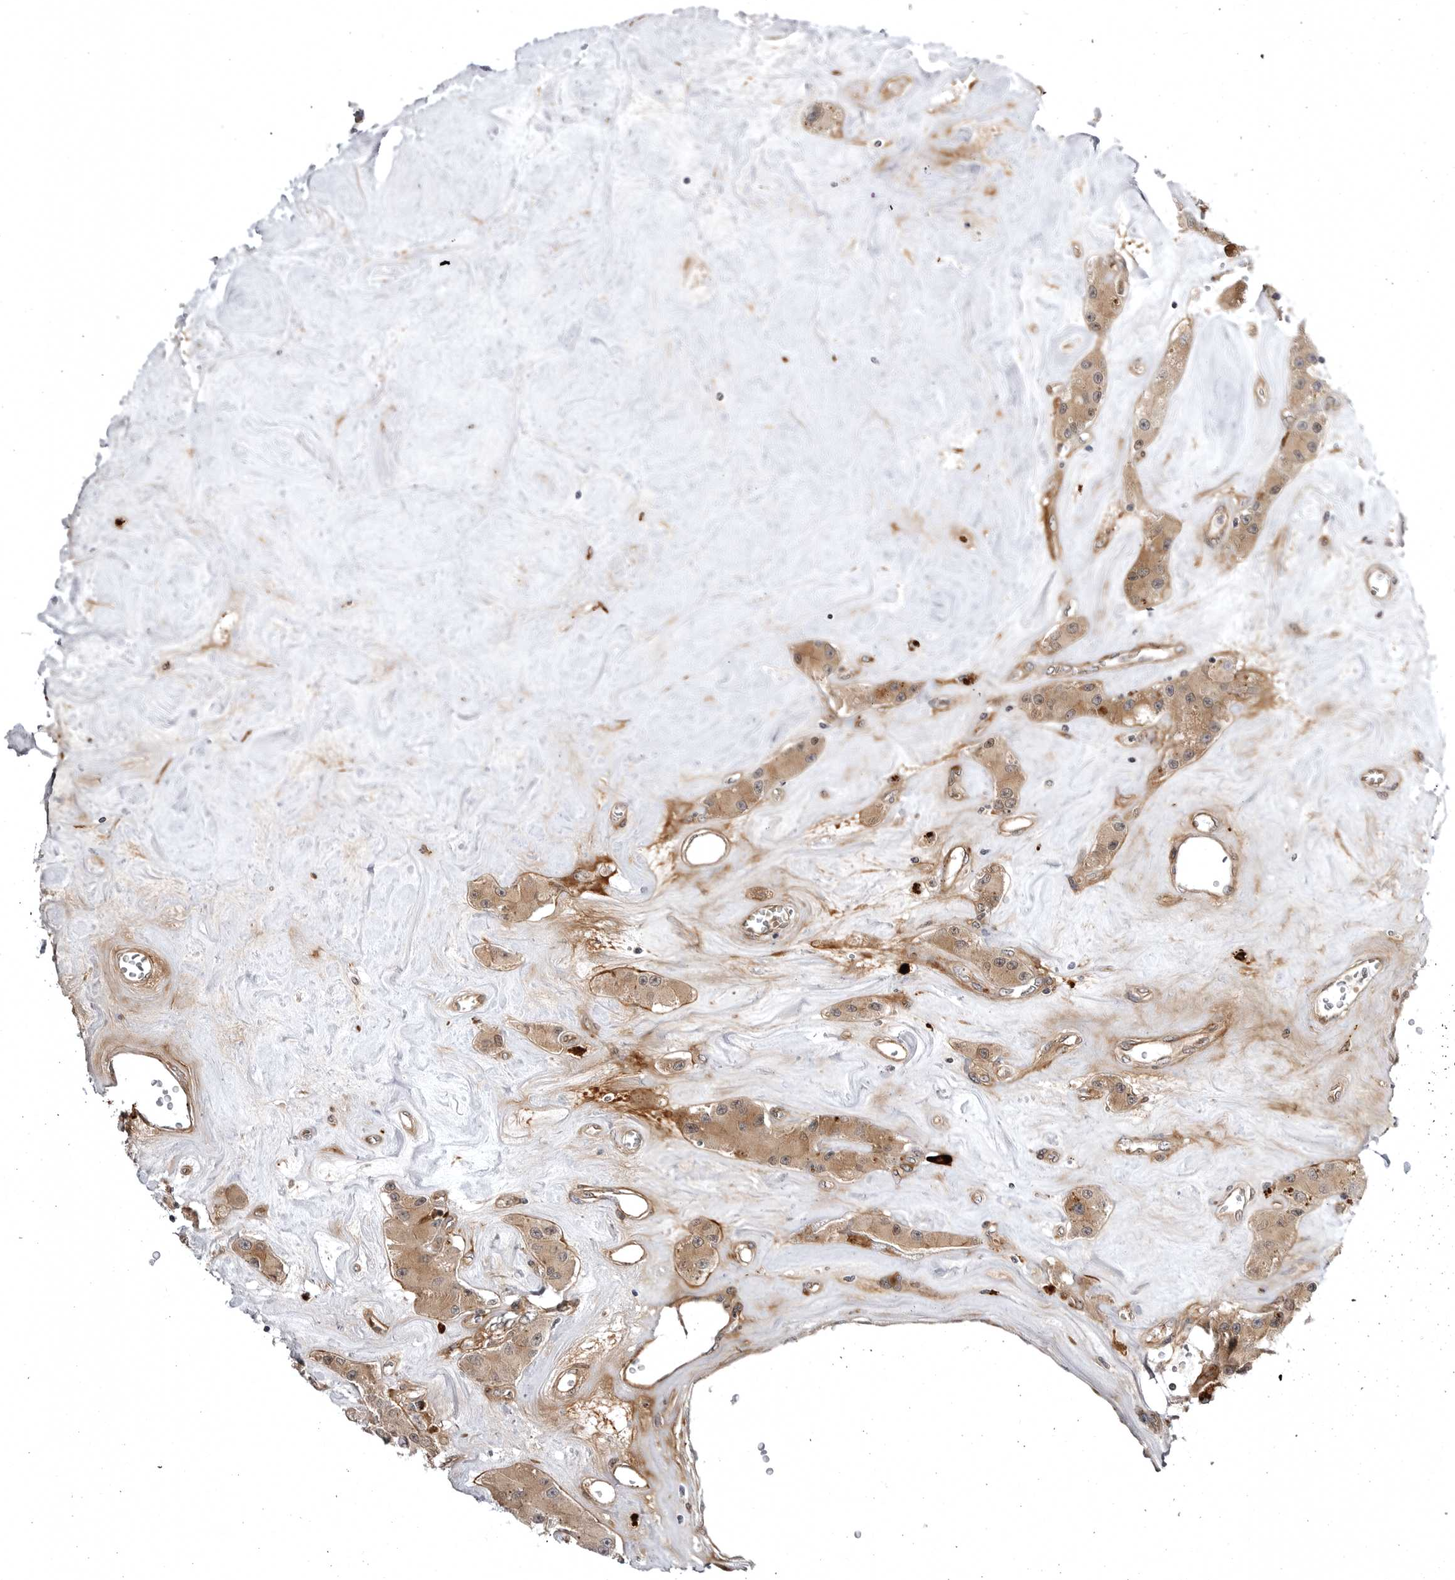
{"staining": {"intensity": "moderate", "quantity": ">75%", "location": "cytoplasmic/membranous"}, "tissue": "carcinoid", "cell_type": "Tumor cells", "image_type": "cancer", "snomed": [{"axis": "morphology", "description": "Carcinoid, malignant, NOS"}, {"axis": "topography", "description": "Pancreas"}], "caption": "An immunohistochemistry image of neoplastic tissue is shown. Protein staining in brown labels moderate cytoplasmic/membranous positivity in carcinoid within tumor cells.", "gene": "ARL5A", "patient": {"sex": "male", "age": 41}}